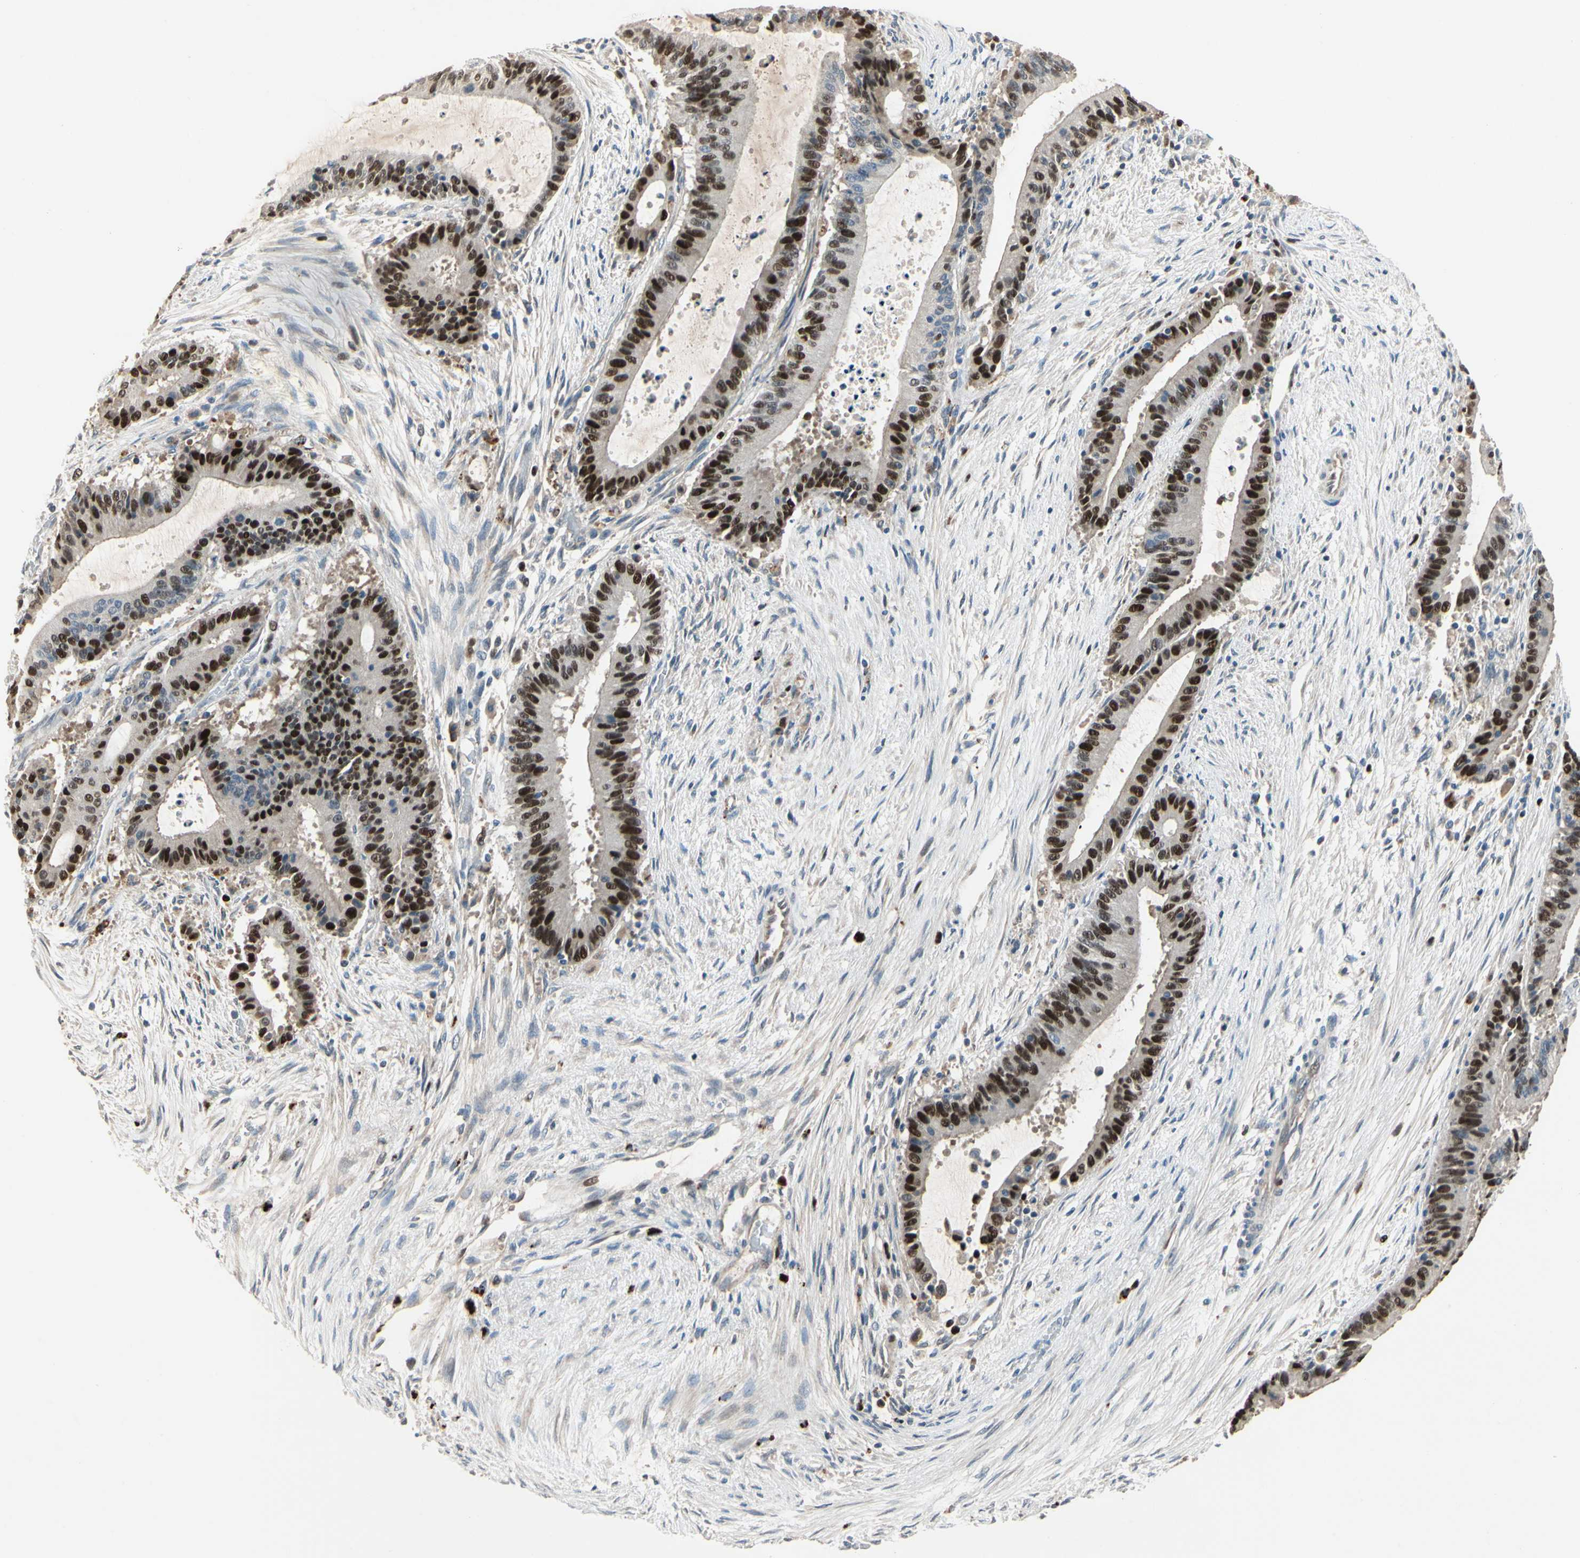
{"staining": {"intensity": "strong", "quantity": "25%-75%", "location": "nuclear"}, "tissue": "liver cancer", "cell_type": "Tumor cells", "image_type": "cancer", "snomed": [{"axis": "morphology", "description": "Cholangiocarcinoma"}, {"axis": "topography", "description": "Liver"}], "caption": "Brown immunohistochemical staining in cholangiocarcinoma (liver) demonstrates strong nuclear staining in approximately 25%-75% of tumor cells.", "gene": "ZKSCAN4", "patient": {"sex": "female", "age": 73}}